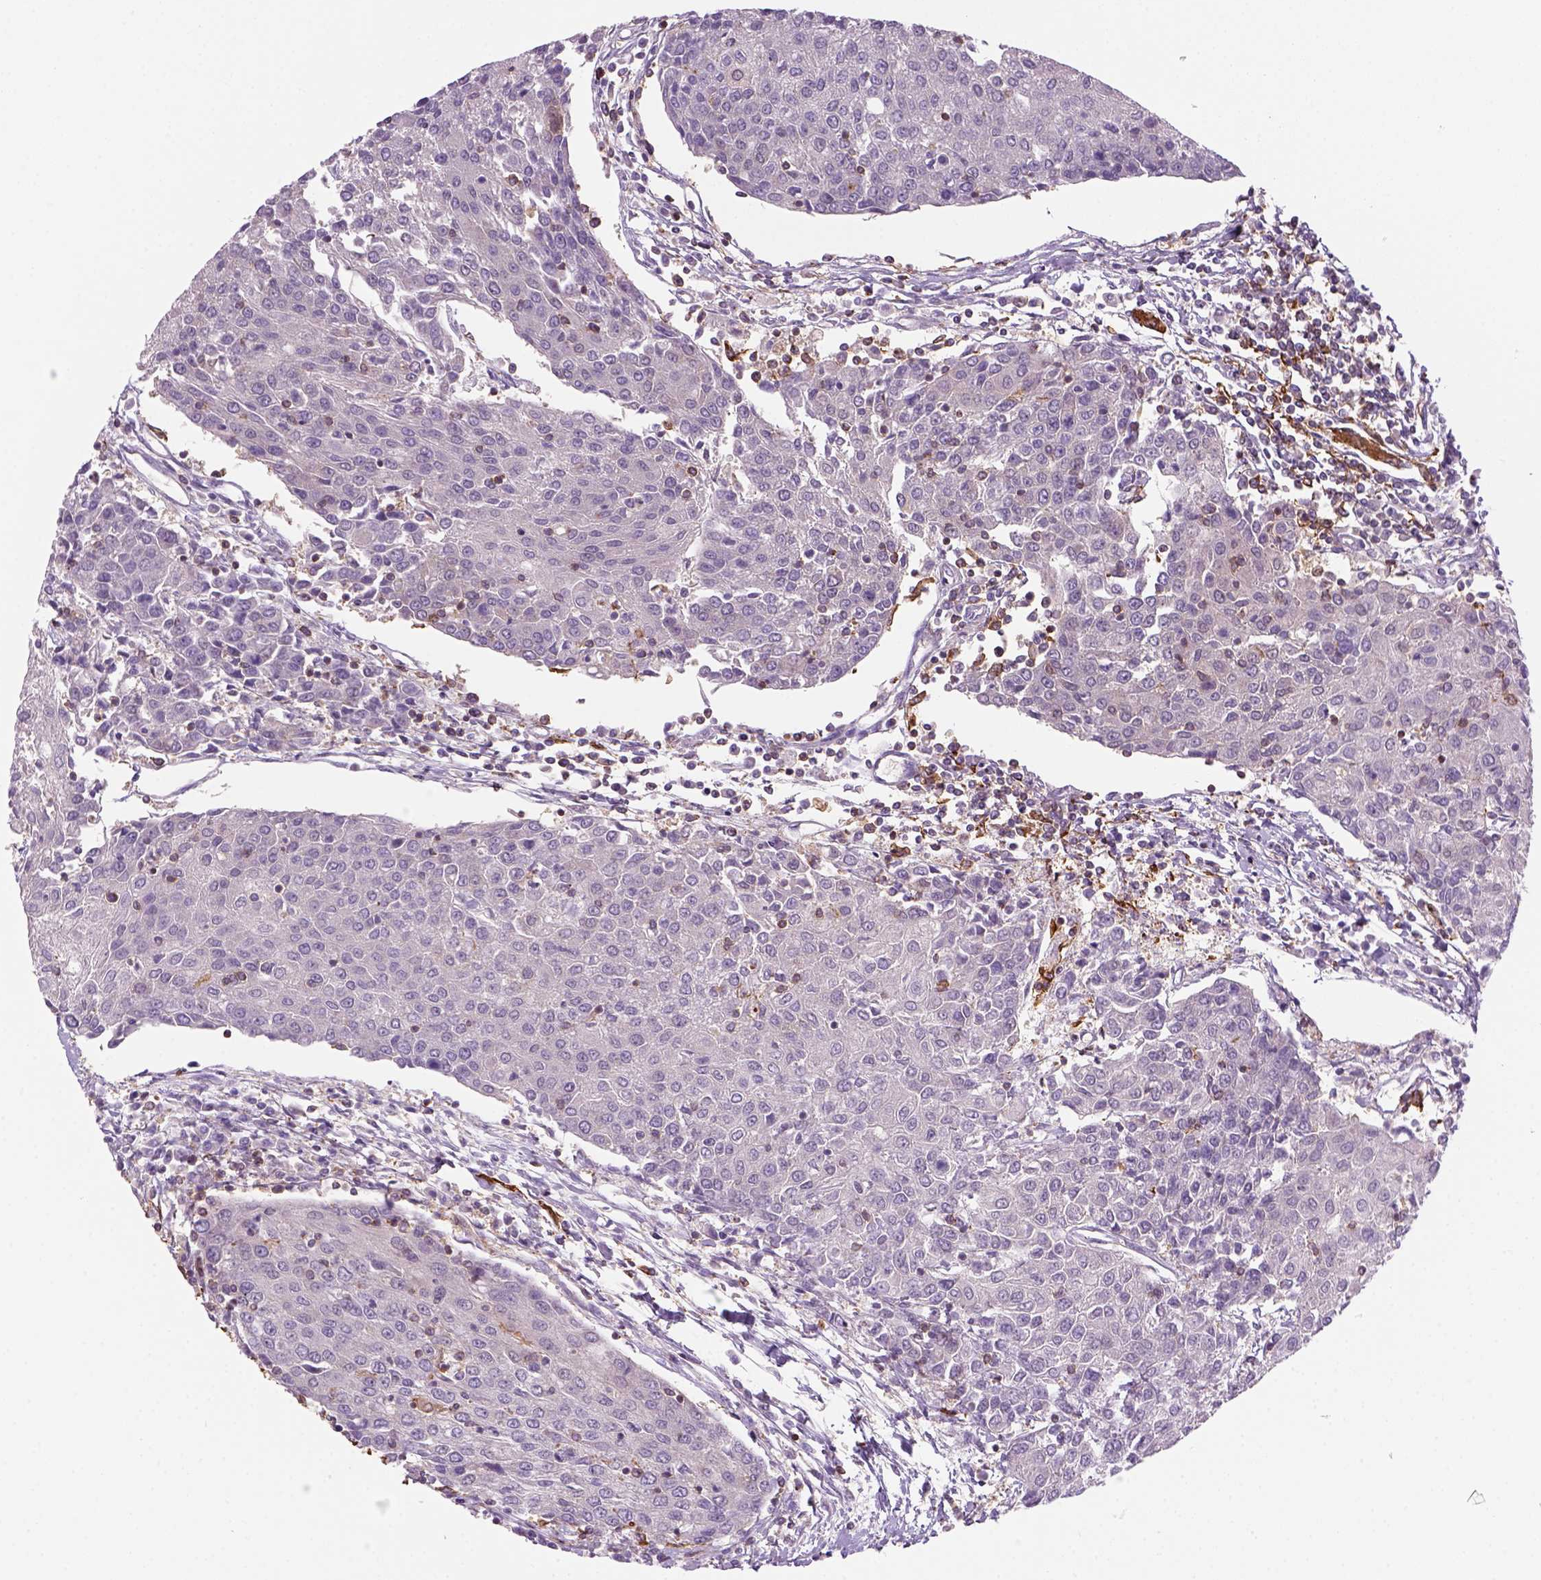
{"staining": {"intensity": "negative", "quantity": "none", "location": "none"}, "tissue": "urothelial cancer", "cell_type": "Tumor cells", "image_type": "cancer", "snomed": [{"axis": "morphology", "description": "Urothelial carcinoma, High grade"}, {"axis": "topography", "description": "Urinary bladder"}], "caption": "This is a image of IHC staining of urothelial carcinoma (high-grade), which shows no expression in tumor cells.", "gene": "GOT1", "patient": {"sex": "female", "age": 85}}